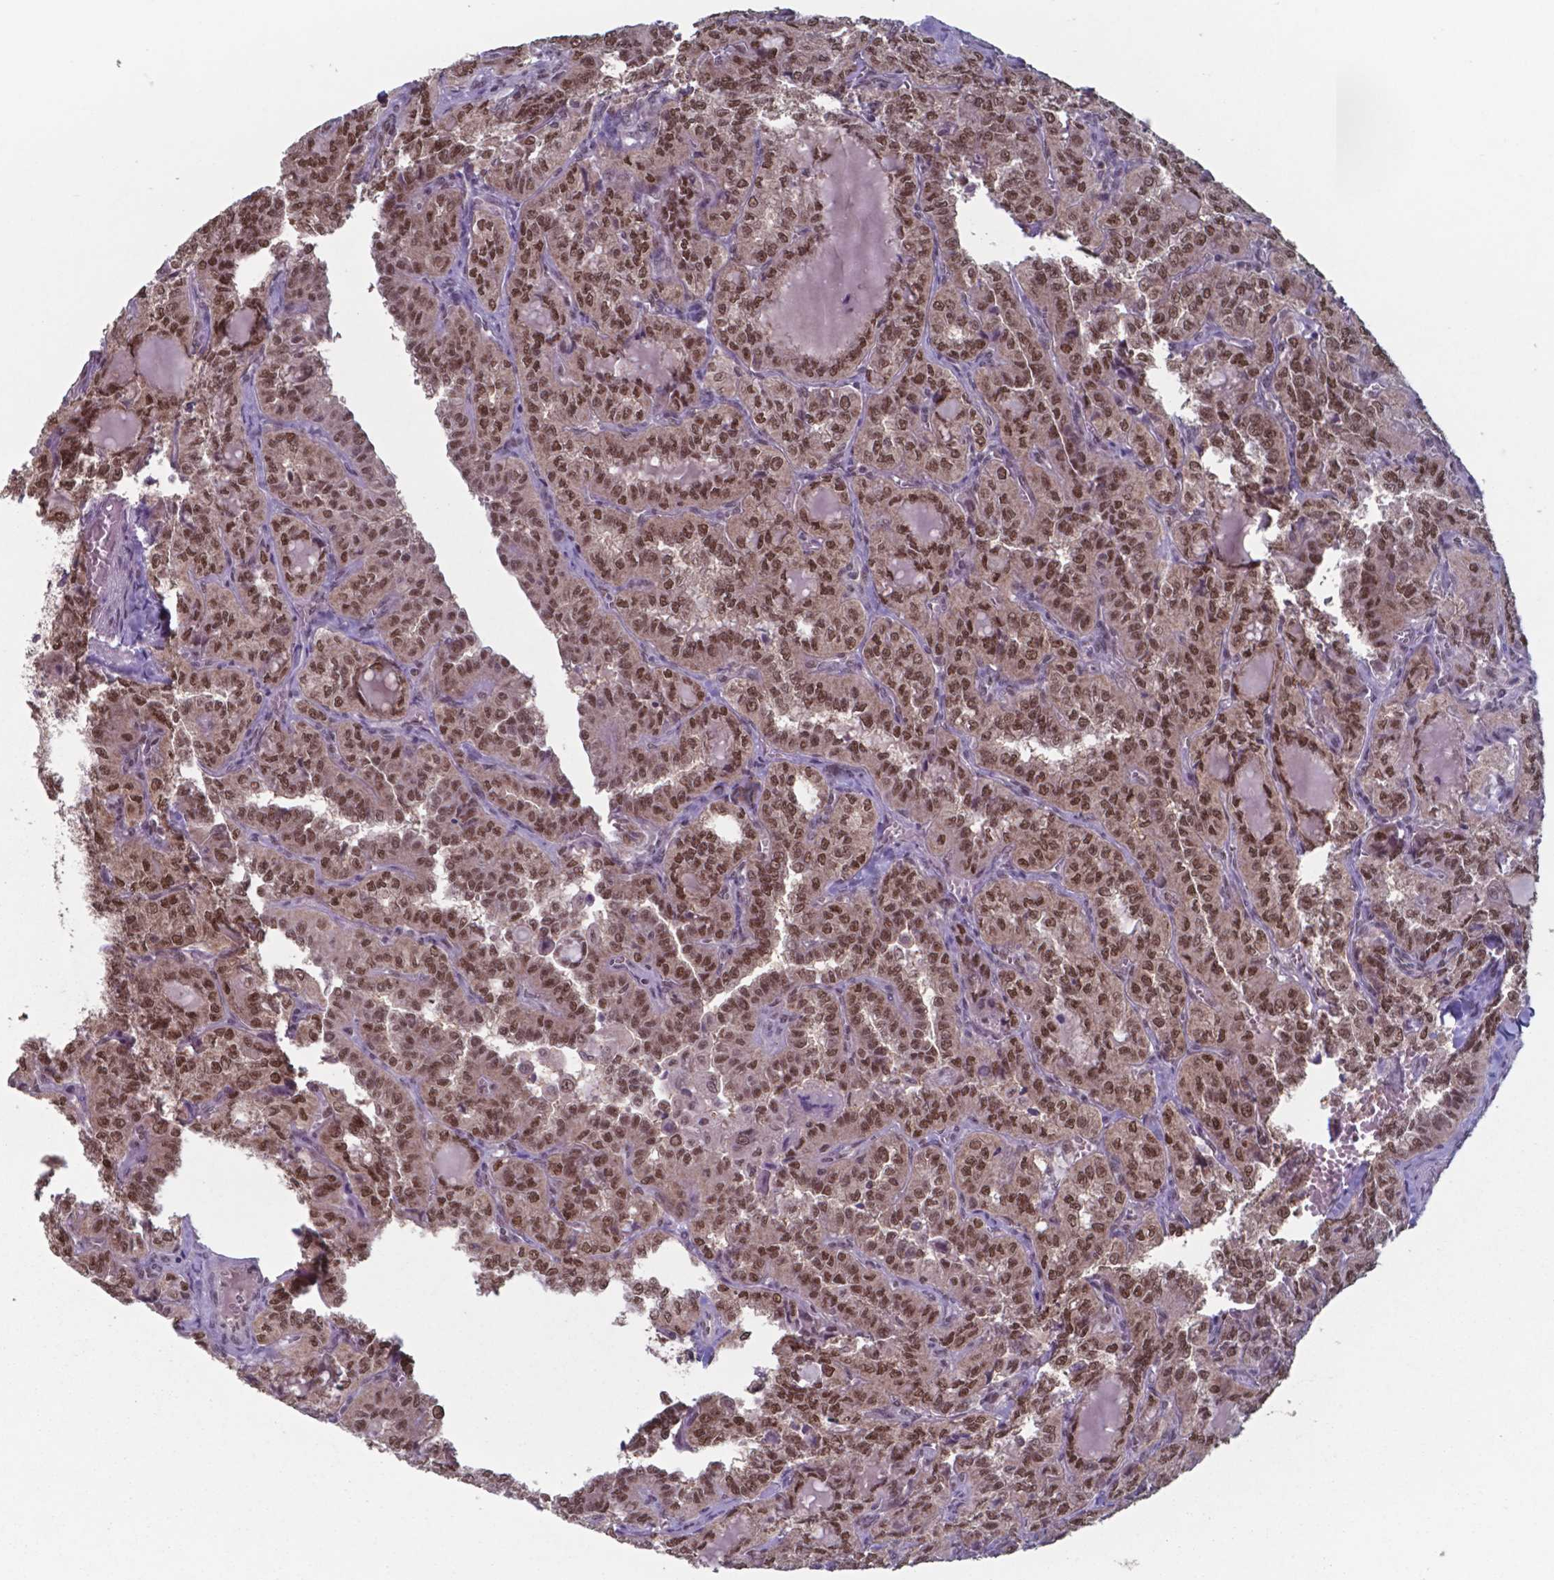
{"staining": {"intensity": "moderate", "quantity": ">75%", "location": "nuclear"}, "tissue": "thyroid cancer", "cell_type": "Tumor cells", "image_type": "cancer", "snomed": [{"axis": "morphology", "description": "Papillary adenocarcinoma, NOS"}, {"axis": "topography", "description": "Thyroid gland"}], "caption": "IHC (DAB (3,3'-diaminobenzidine)) staining of papillary adenocarcinoma (thyroid) demonstrates moderate nuclear protein expression in approximately >75% of tumor cells.", "gene": "UBA1", "patient": {"sex": "female", "age": 41}}